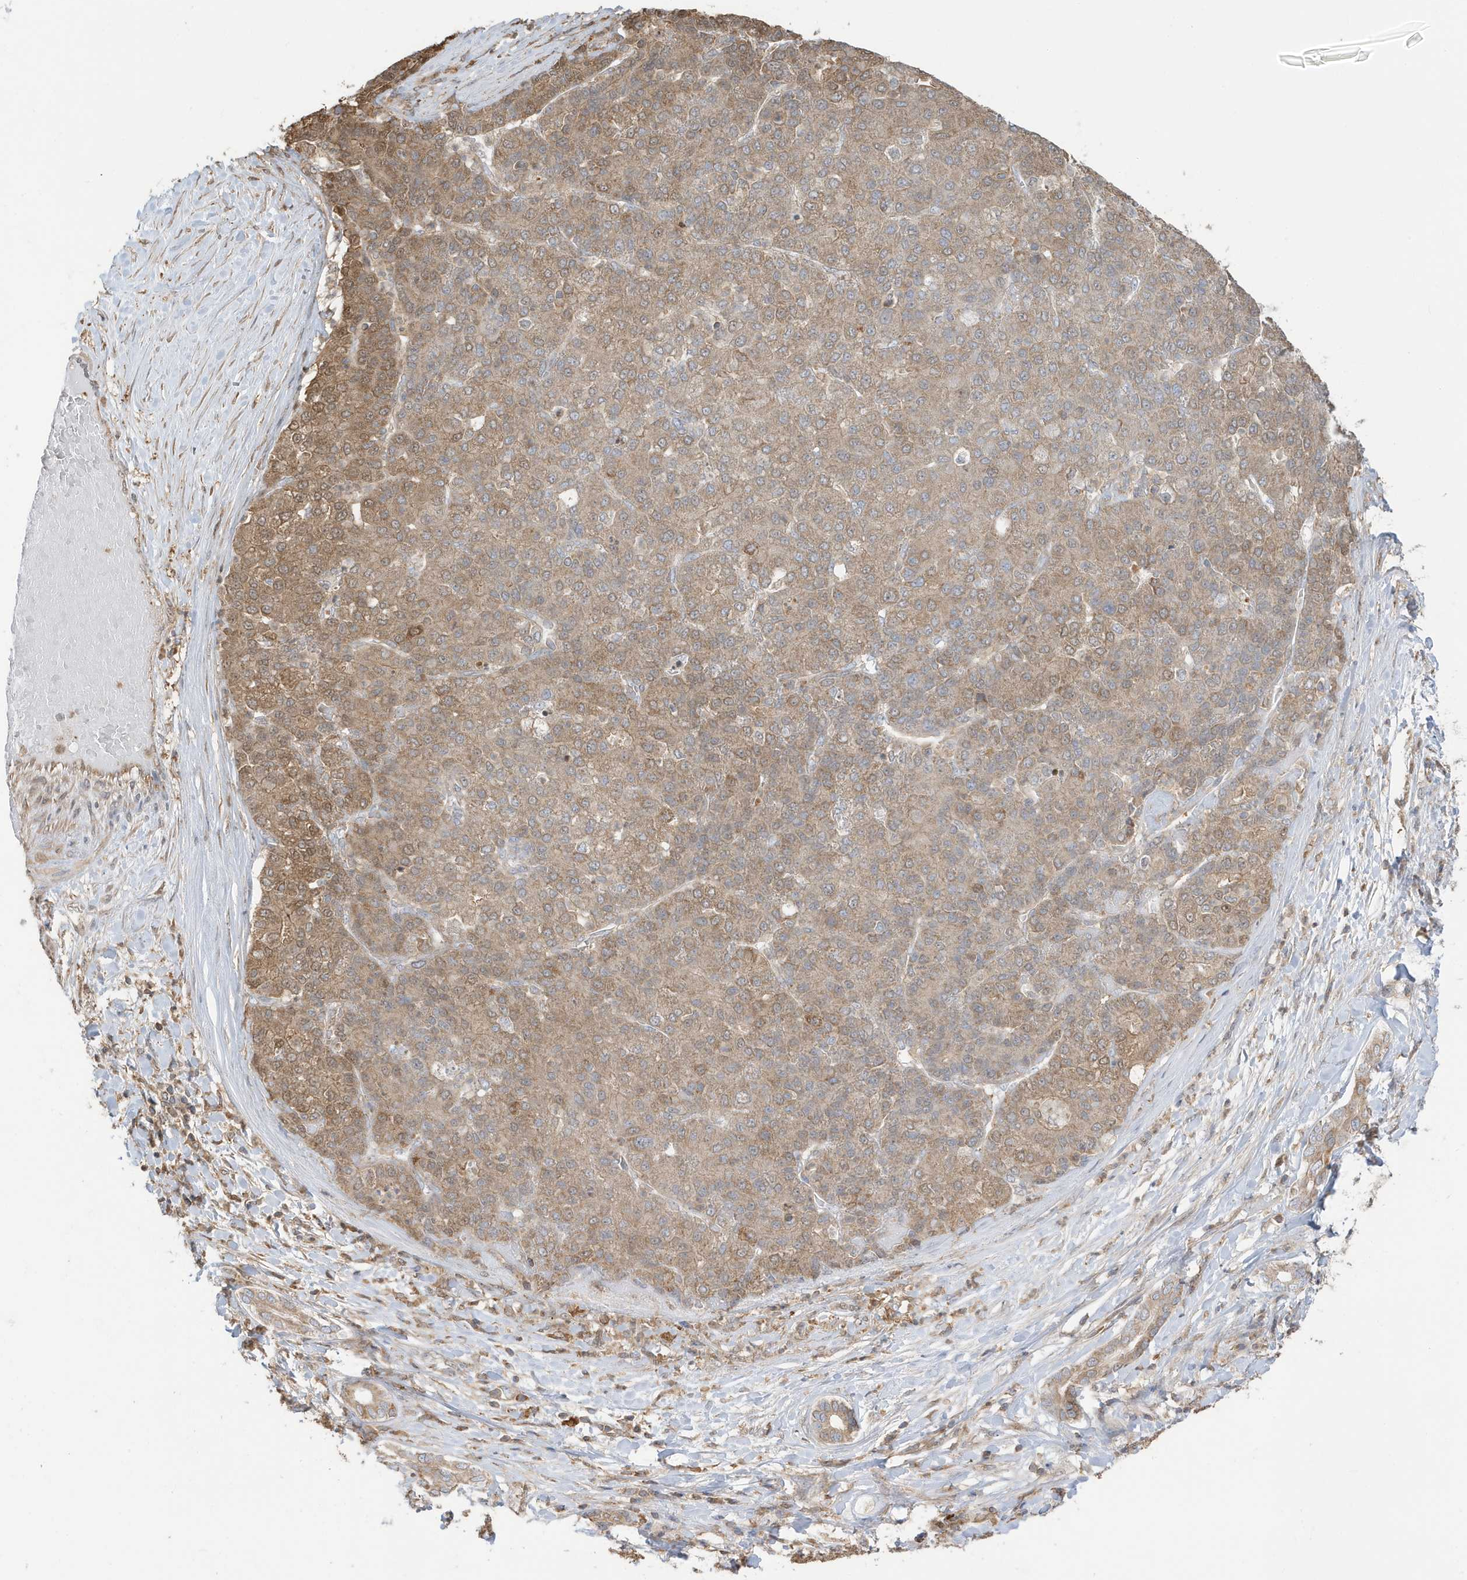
{"staining": {"intensity": "moderate", "quantity": ">75%", "location": "cytoplasmic/membranous"}, "tissue": "liver cancer", "cell_type": "Tumor cells", "image_type": "cancer", "snomed": [{"axis": "morphology", "description": "Carcinoma, Hepatocellular, NOS"}, {"axis": "topography", "description": "Liver"}], "caption": "Brown immunohistochemical staining in human liver cancer (hepatocellular carcinoma) shows moderate cytoplasmic/membranous expression in approximately >75% of tumor cells. The protein is shown in brown color, while the nuclei are stained blue.", "gene": "AZI2", "patient": {"sex": "male", "age": 65}}